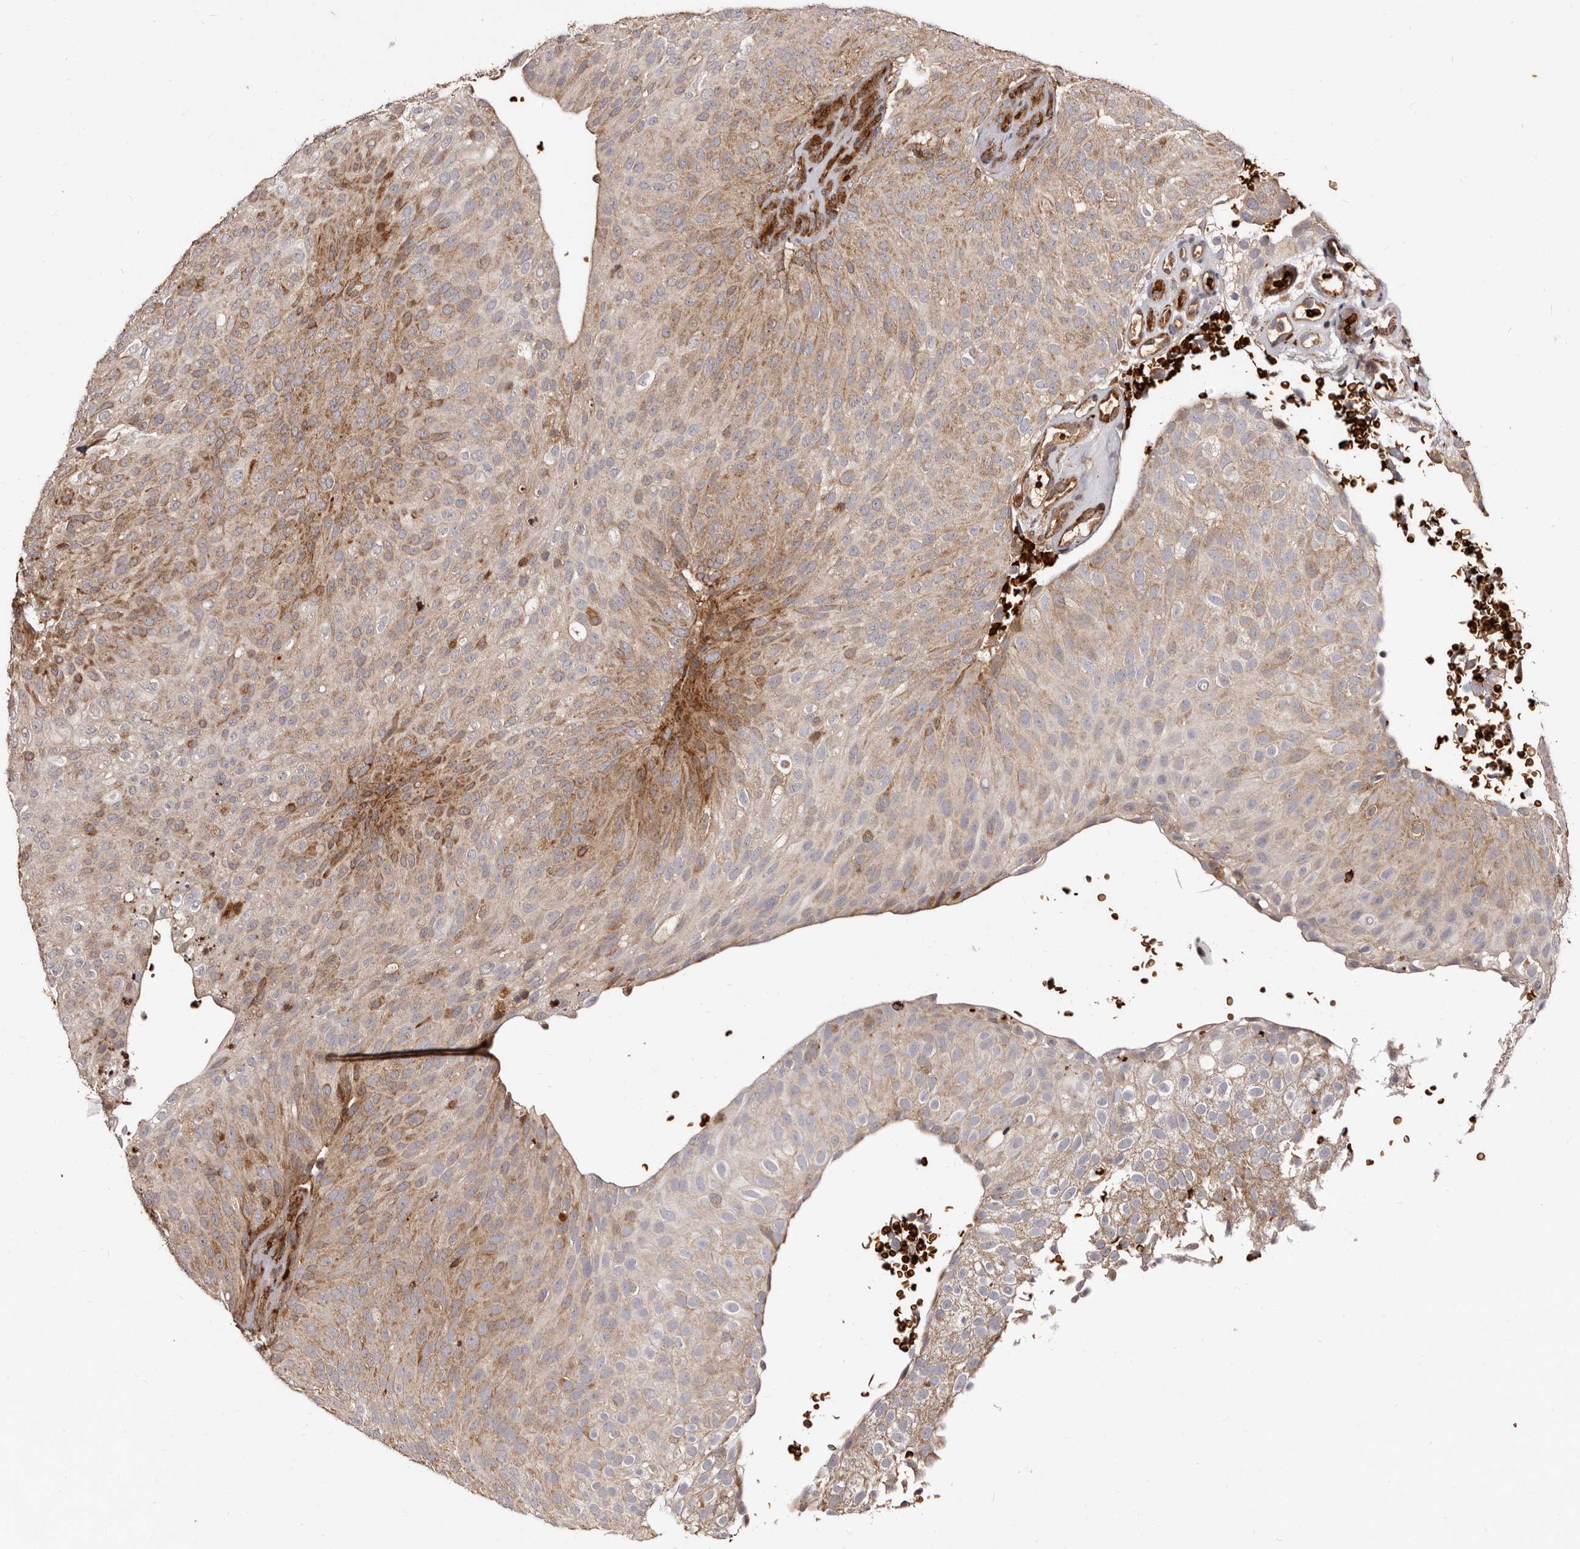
{"staining": {"intensity": "moderate", "quantity": "25%-75%", "location": "cytoplasmic/membranous"}, "tissue": "urothelial cancer", "cell_type": "Tumor cells", "image_type": "cancer", "snomed": [{"axis": "morphology", "description": "Urothelial carcinoma, Low grade"}, {"axis": "topography", "description": "Urinary bladder"}], "caption": "High-magnification brightfield microscopy of urothelial cancer stained with DAB (3,3'-diaminobenzidine) (brown) and counterstained with hematoxylin (blue). tumor cells exhibit moderate cytoplasmic/membranous staining is present in about25%-75% of cells.", "gene": "BAX", "patient": {"sex": "male", "age": 78}}